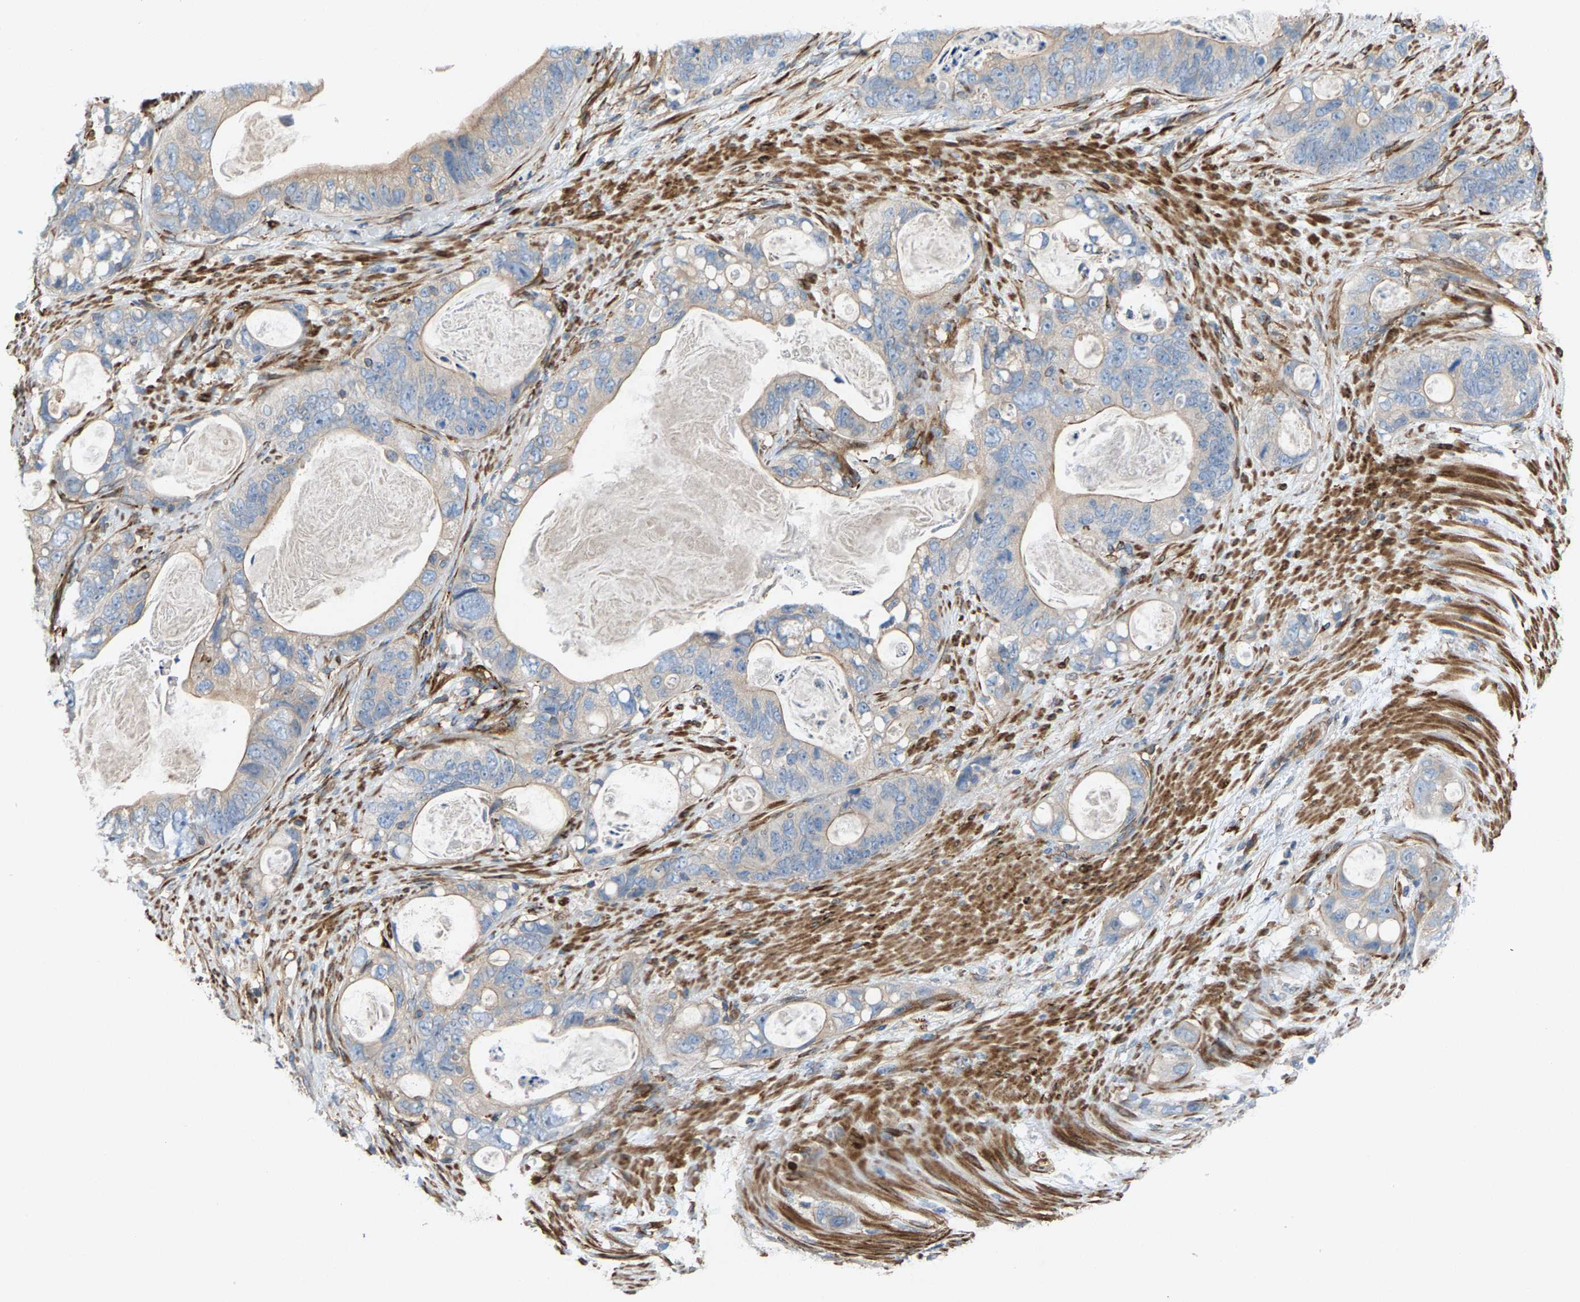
{"staining": {"intensity": "negative", "quantity": "none", "location": "none"}, "tissue": "stomach cancer", "cell_type": "Tumor cells", "image_type": "cancer", "snomed": [{"axis": "morphology", "description": "Normal tissue, NOS"}, {"axis": "morphology", "description": "Adenocarcinoma, NOS"}, {"axis": "topography", "description": "Stomach"}], "caption": "DAB (3,3'-diaminobenzidine) immunohistochemical staining of stomach cancer (adenocarcinoma) demonstrates no significant positivity in tumor cells.", "gene": "PDCL", "patient": {"sex": "female", "age": 89}}